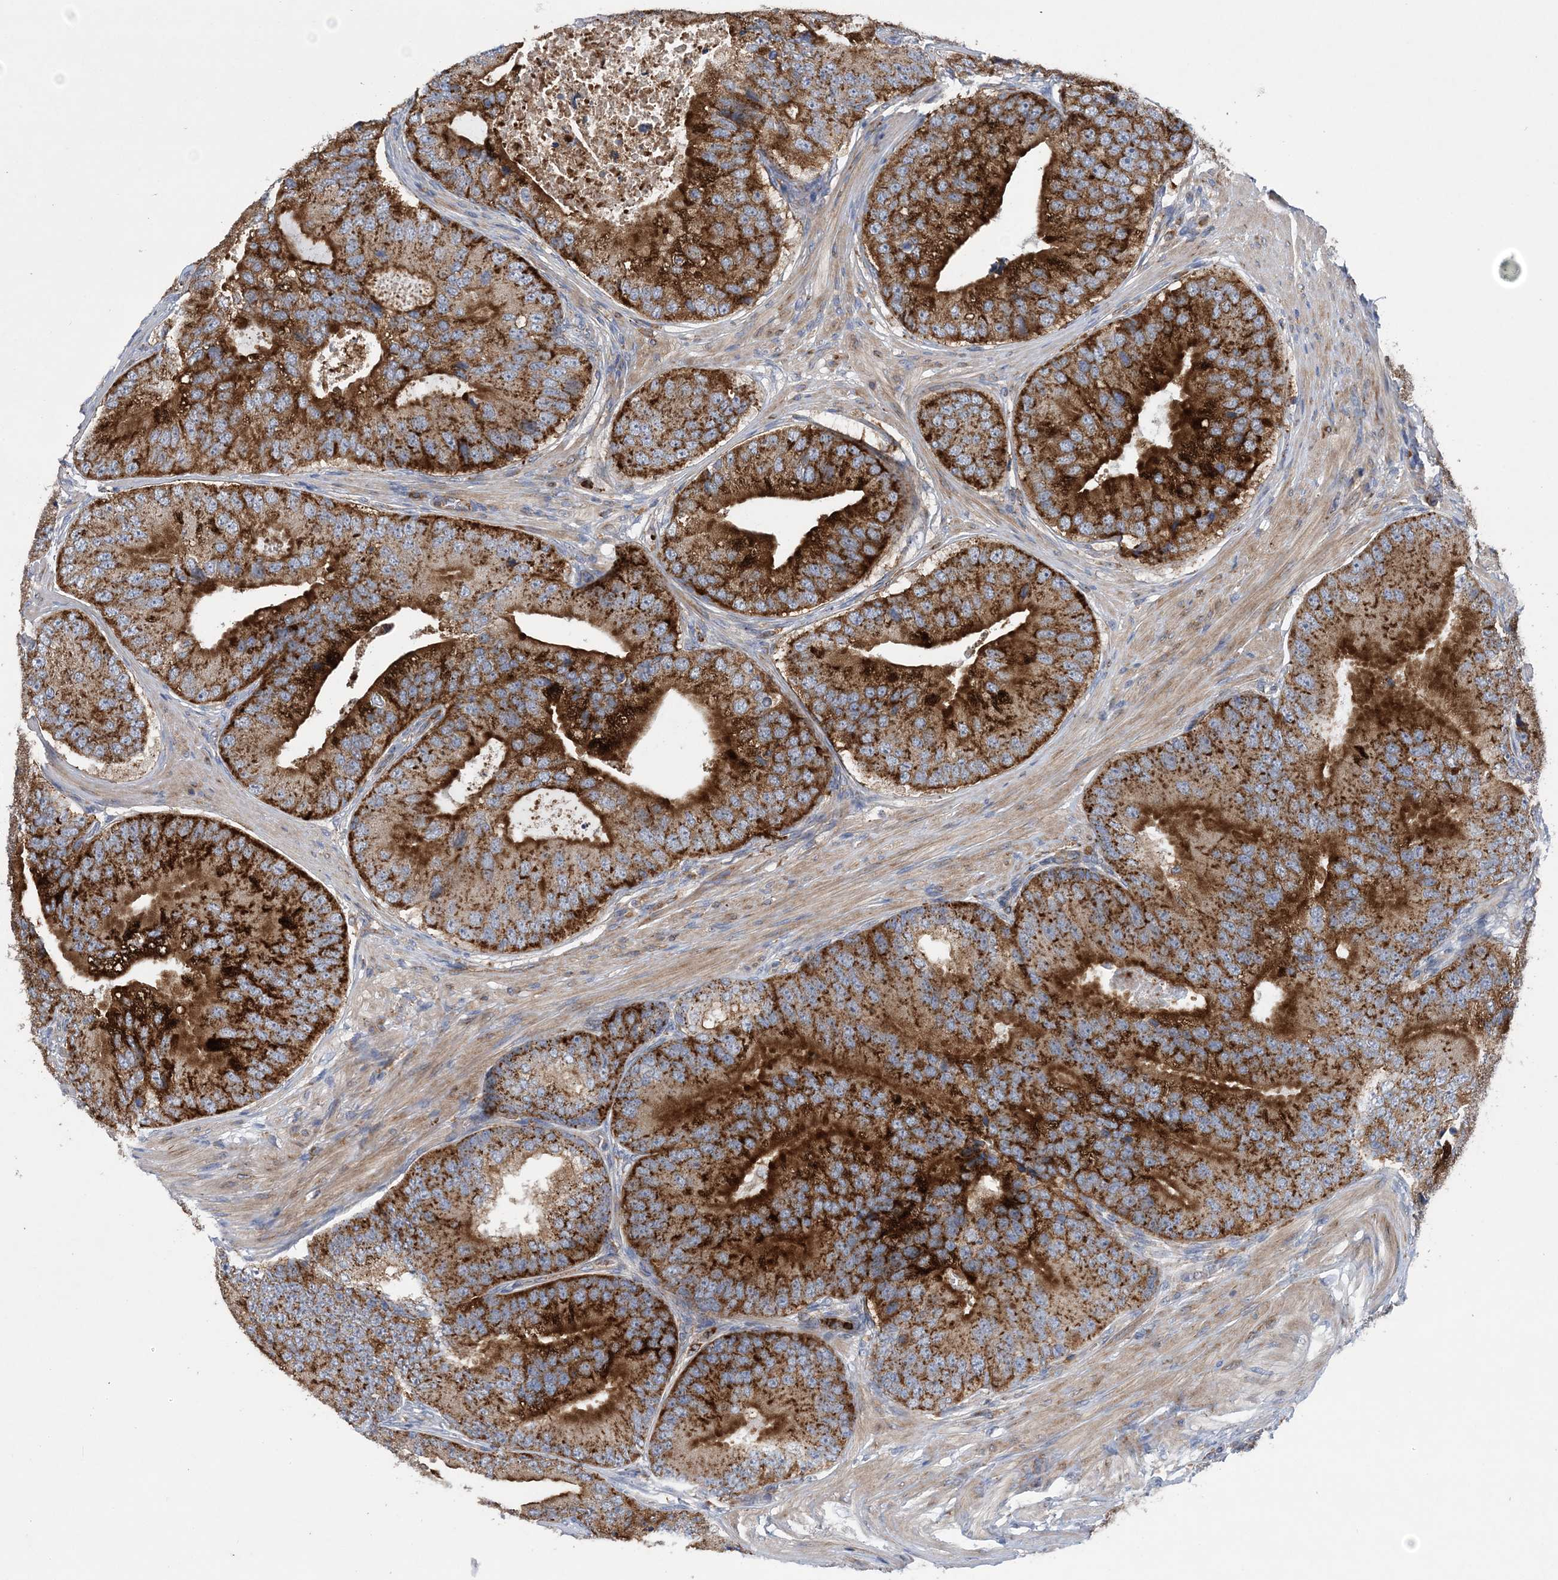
{"staining": {"intensity": "strong", "quantity": ">75%", "location": "cytoplasmic/membranous"}, "tissue": "prostate cancer", "cell_type": "Tumor cells", "image_type": "cancer", "snomed": [{"axis": "morphology", "description": "Adenocarcinoma, High grade"}, {"axis": "topography", "description": "Prostate"}], "caption": "Immunohistochemistry (IHC) staining of high-grade adenocarcinoma (prostate), which displays high levels of strong cytoplasmic/membranous positivity in approximately >75% of tumor cells indicating strong cytoplasmic/membranous protein positivity. The staining was performed using DAB (3,3'-diaminobenzidine) (brown) for protein detection and nuclei were counterstained in hematoxylin (blue).", "gene": "PTTG1IP", "patient": {"sex": "male", "age": 70}}